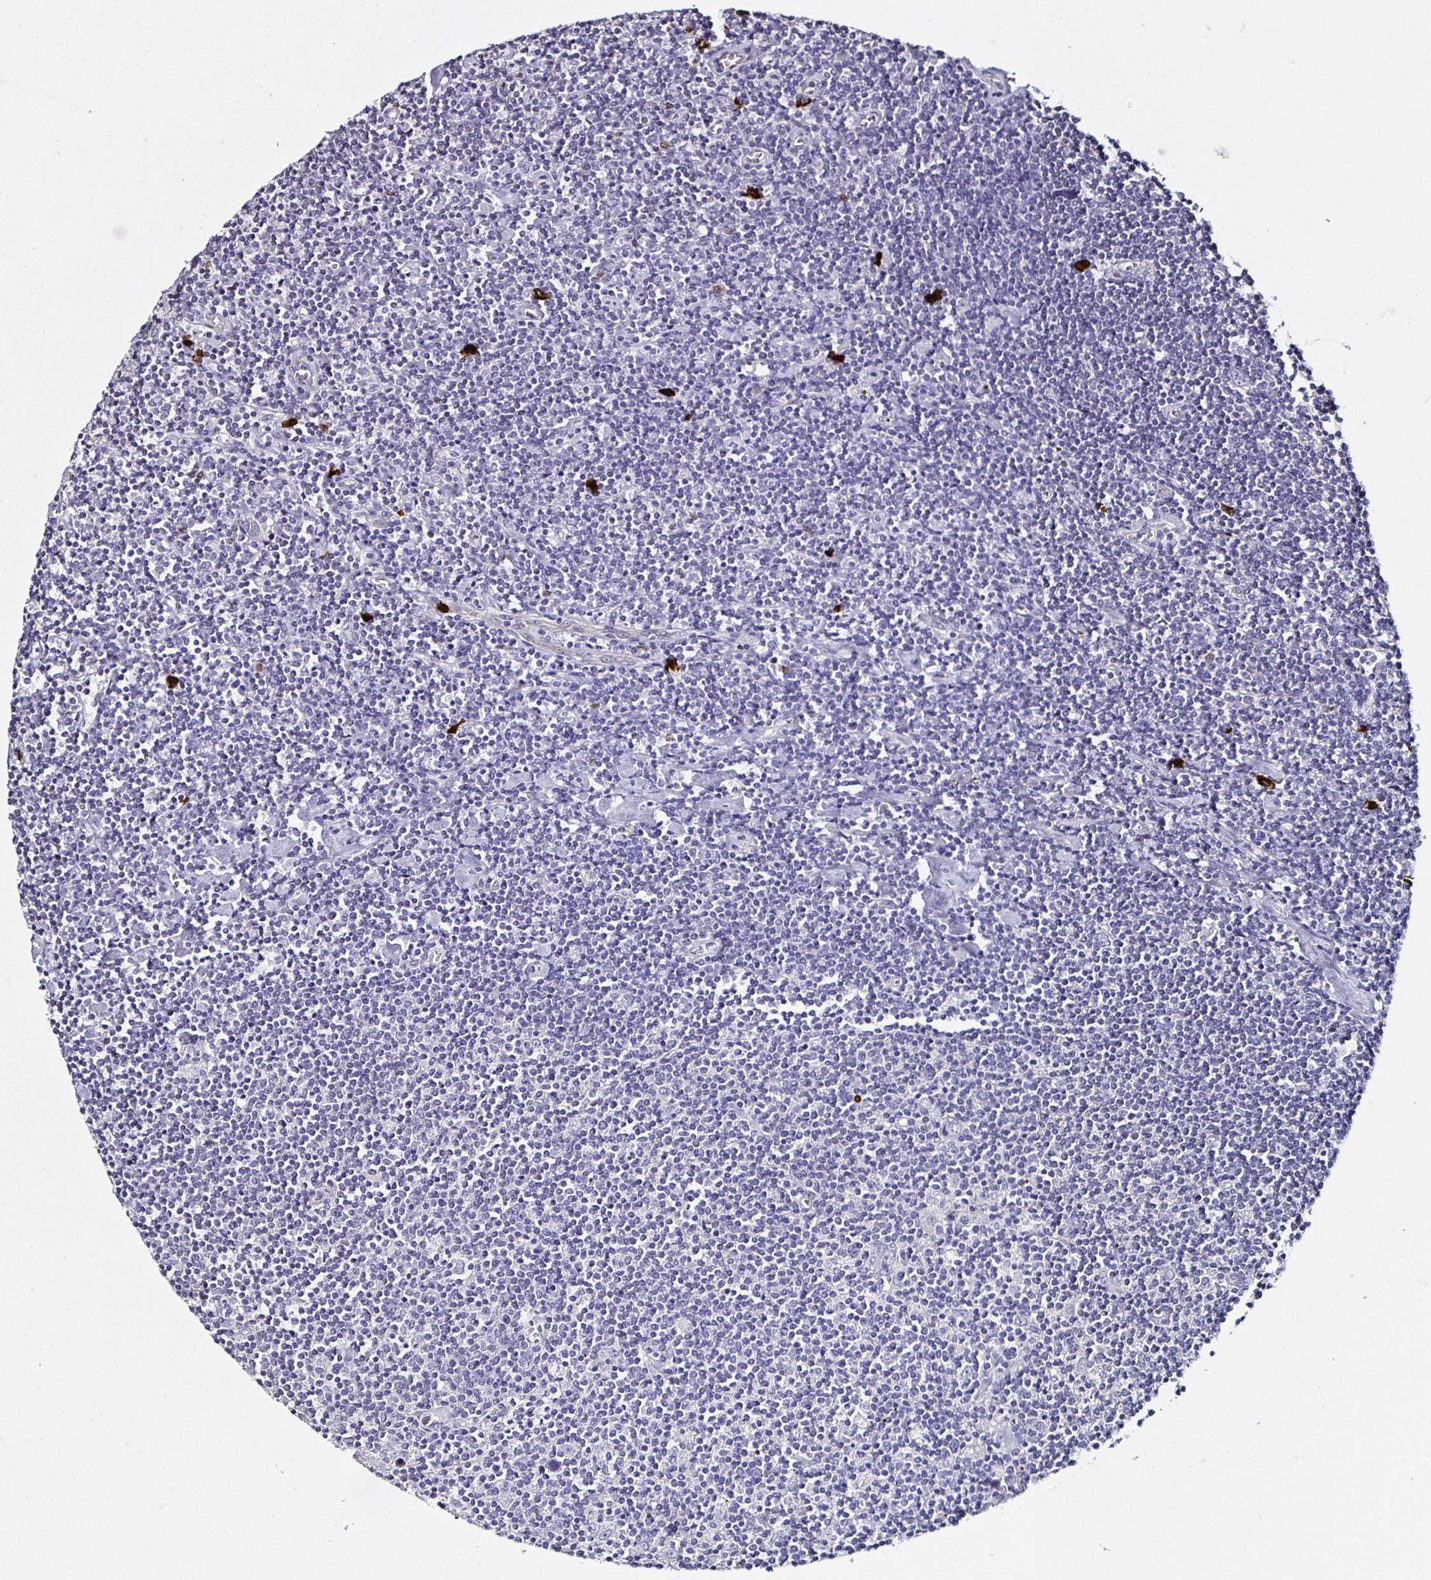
{"staining": {"intensity": "negative", "quantity": "none", "location": "none"}, "tissue": "lymphoma", "cell_type": "Tumor cells", "image_type": "cancer", "snomed": [{"axis": "morphology", "description": "Hodgkin's disease, NOS"}, {"axis": "topography", "description": "Lymph node"}], "caption": "Hodgkin's disease was stained to show a protein in brown. There is no significant expression in tumor cells. (DAB (3,3'-diaminobenzidine) immunohistochemistry with hematoxylin counter stain).", "gene": "TLR4", "patient": {"sex": "male", "age": 40}}